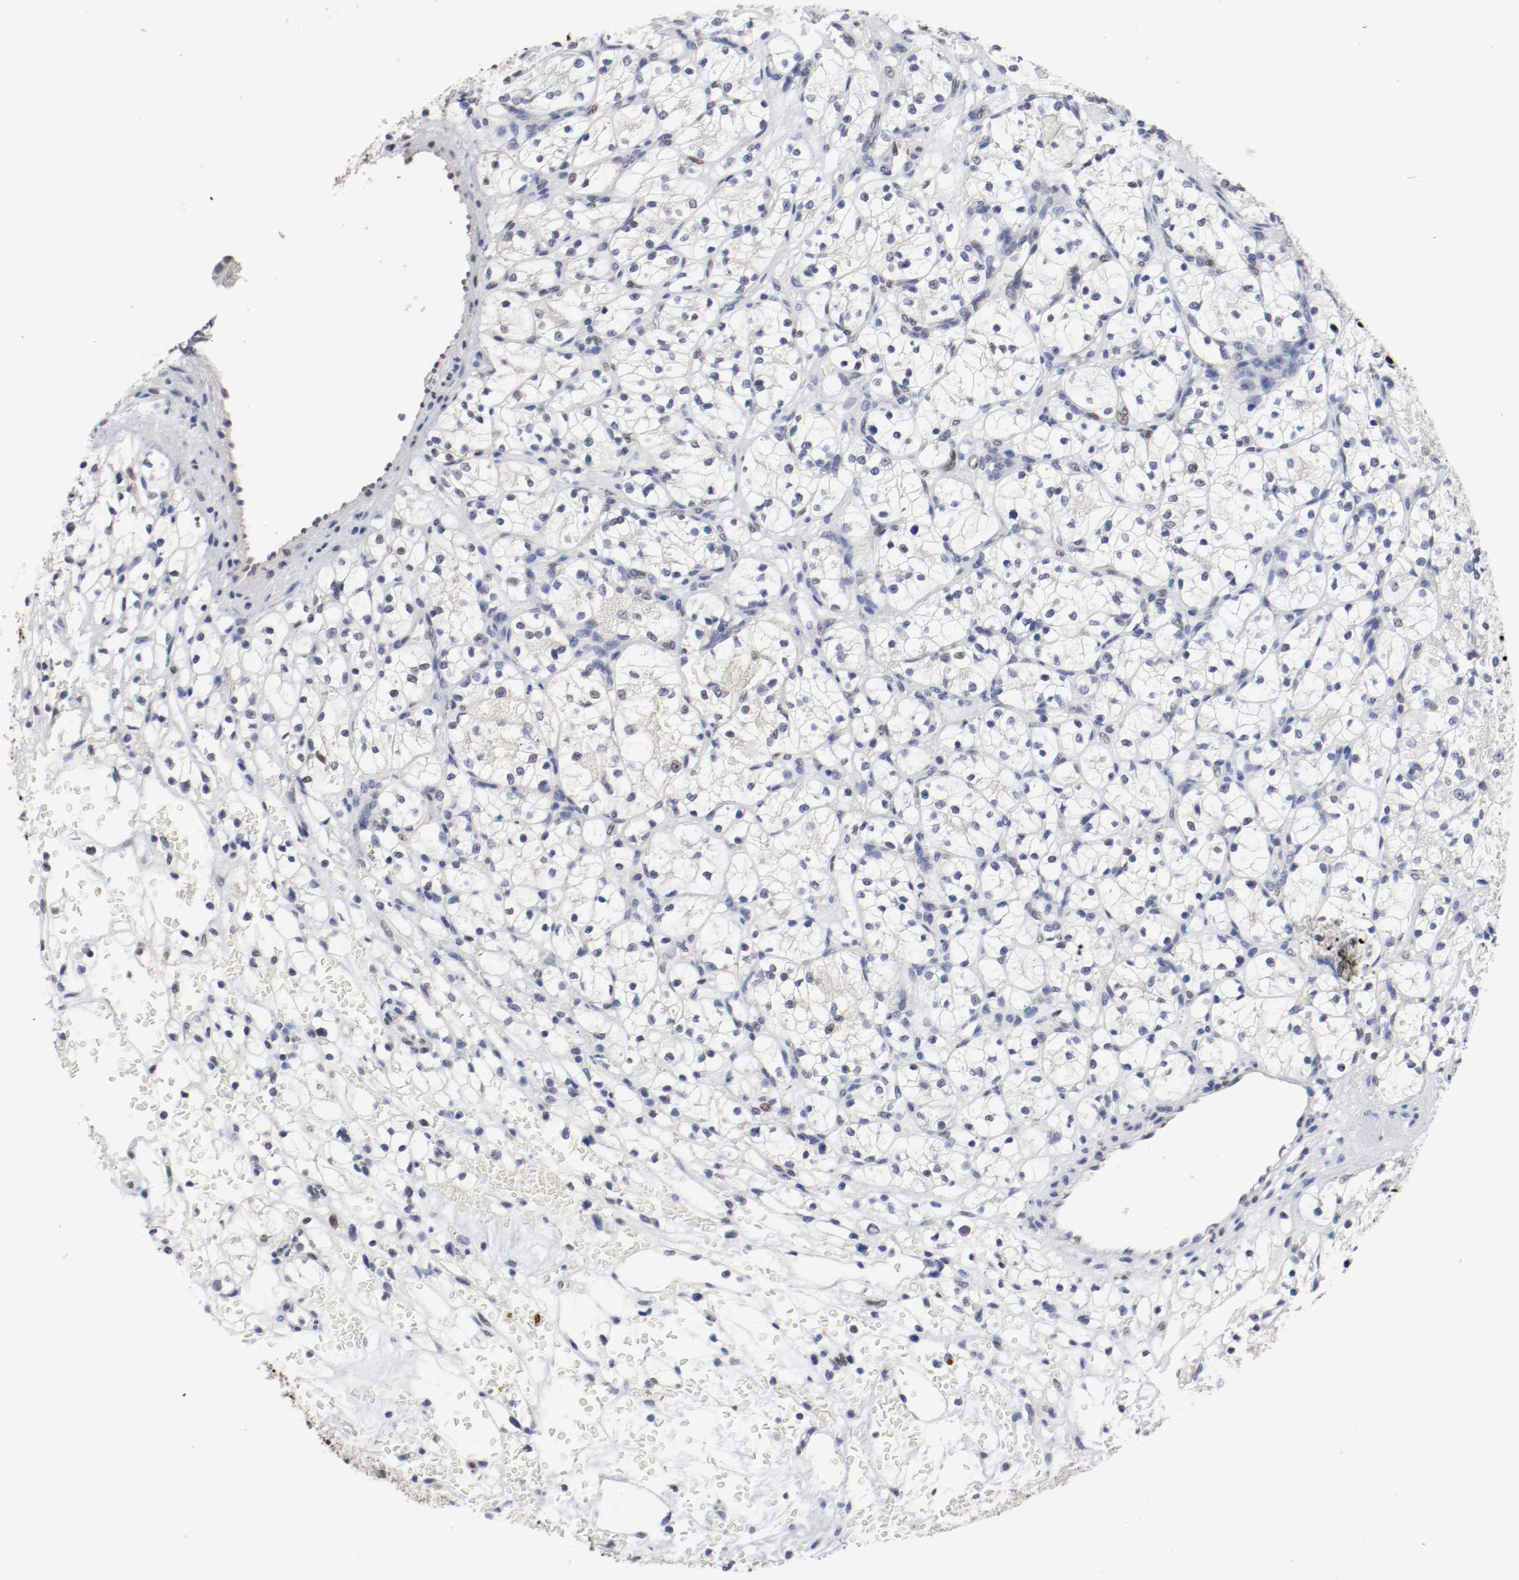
{"staining": {"intensity": "moderate", "quantity": "<25%", "location": "nuclear"}, "tissue": "renal cancer", "cell_type": "Tumor cells", "image_type": "cancer", "snomed": [{"axis": "morphology", "description": "Adenocarcinoma, NOS"}, {"axis": "topography", "description": "Kidney"}], "caption": "This histopathology image demonstrates renal adenocarcinoma stained with immunohistochemistry (IHC) to label a protein in brown. The nuclear of tumor cells show moderate positivity for the protein. Nuclei are counter-stained blue.", "gene": "FOSL2", "patient": {"sex": "female", "age": 60}}